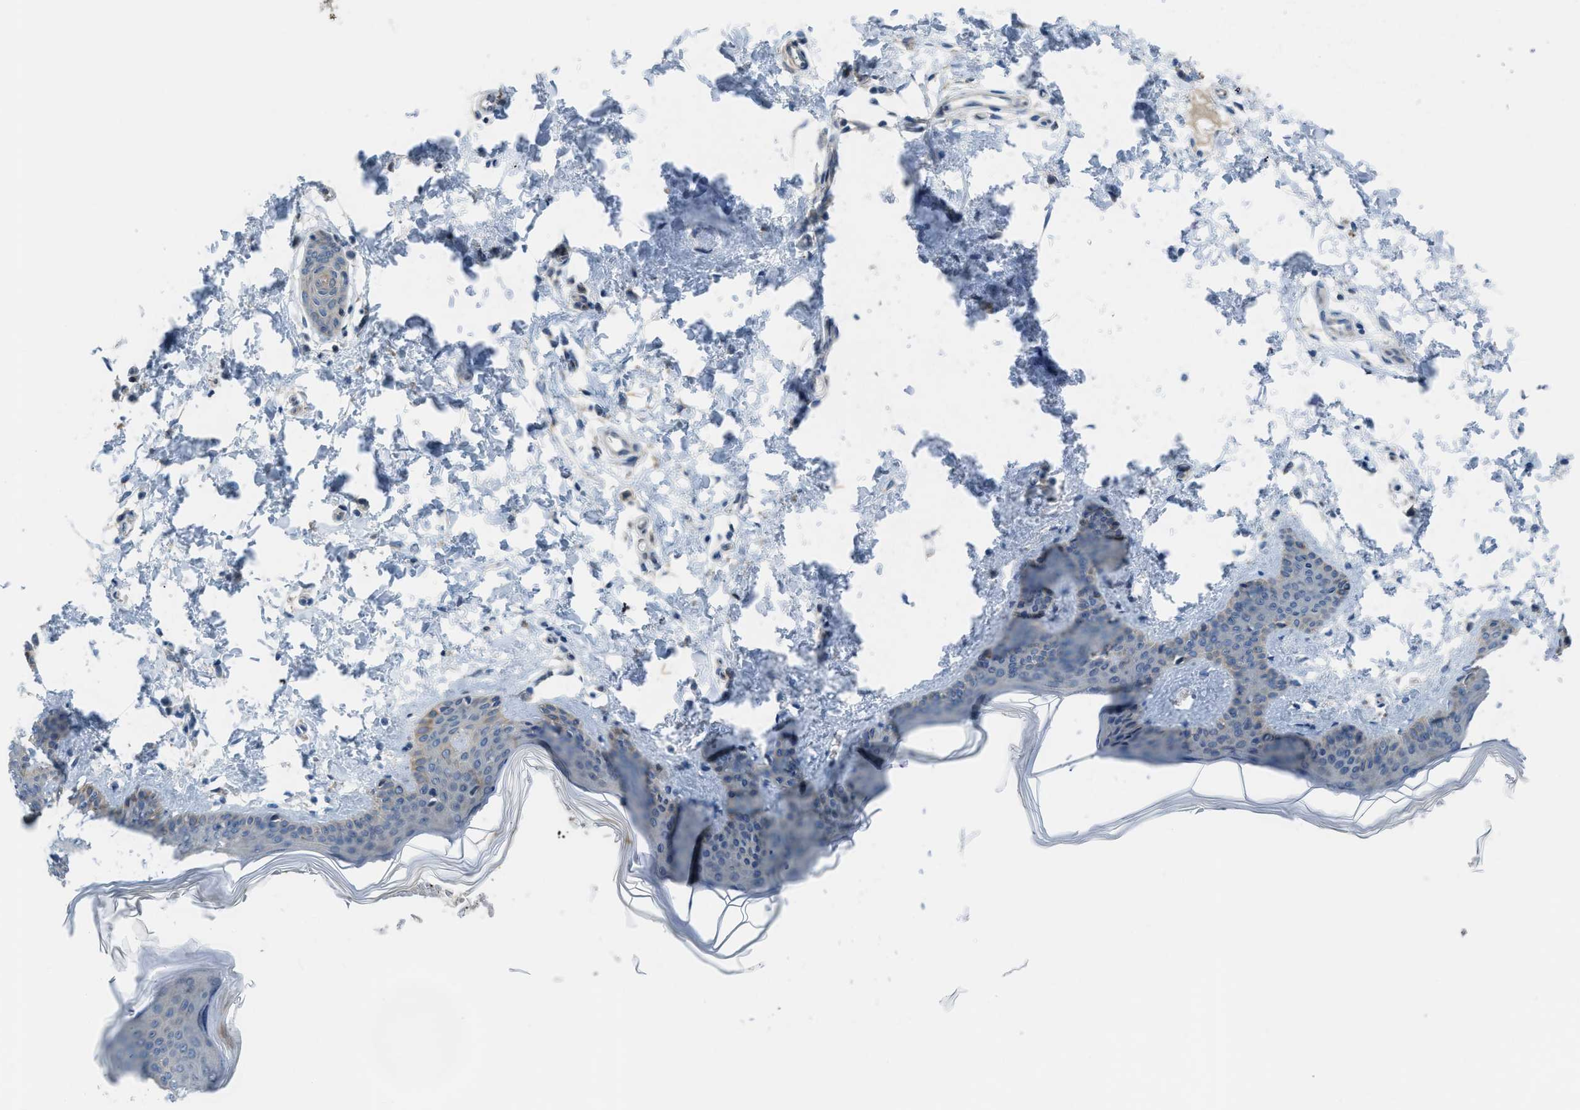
{"staining": {"intensity": "negative", "quantity": "none", "location": "none"}, "tissue": "skin", "cell_type": "Fibroblasts", "image_type": "normal", "snomed": [{"axis": "morphology", "description": "Normal tissue, NOS"}, {"axis": "topography", "description": "Skin"}], "caption": "High power microscopy image of an immunohistochemistry photomicrograph of benign skin, revealing no significant positivity in fibroblasts.", "gene": "BAZ2B", "patient": {"sex": "female", "age": 17}}